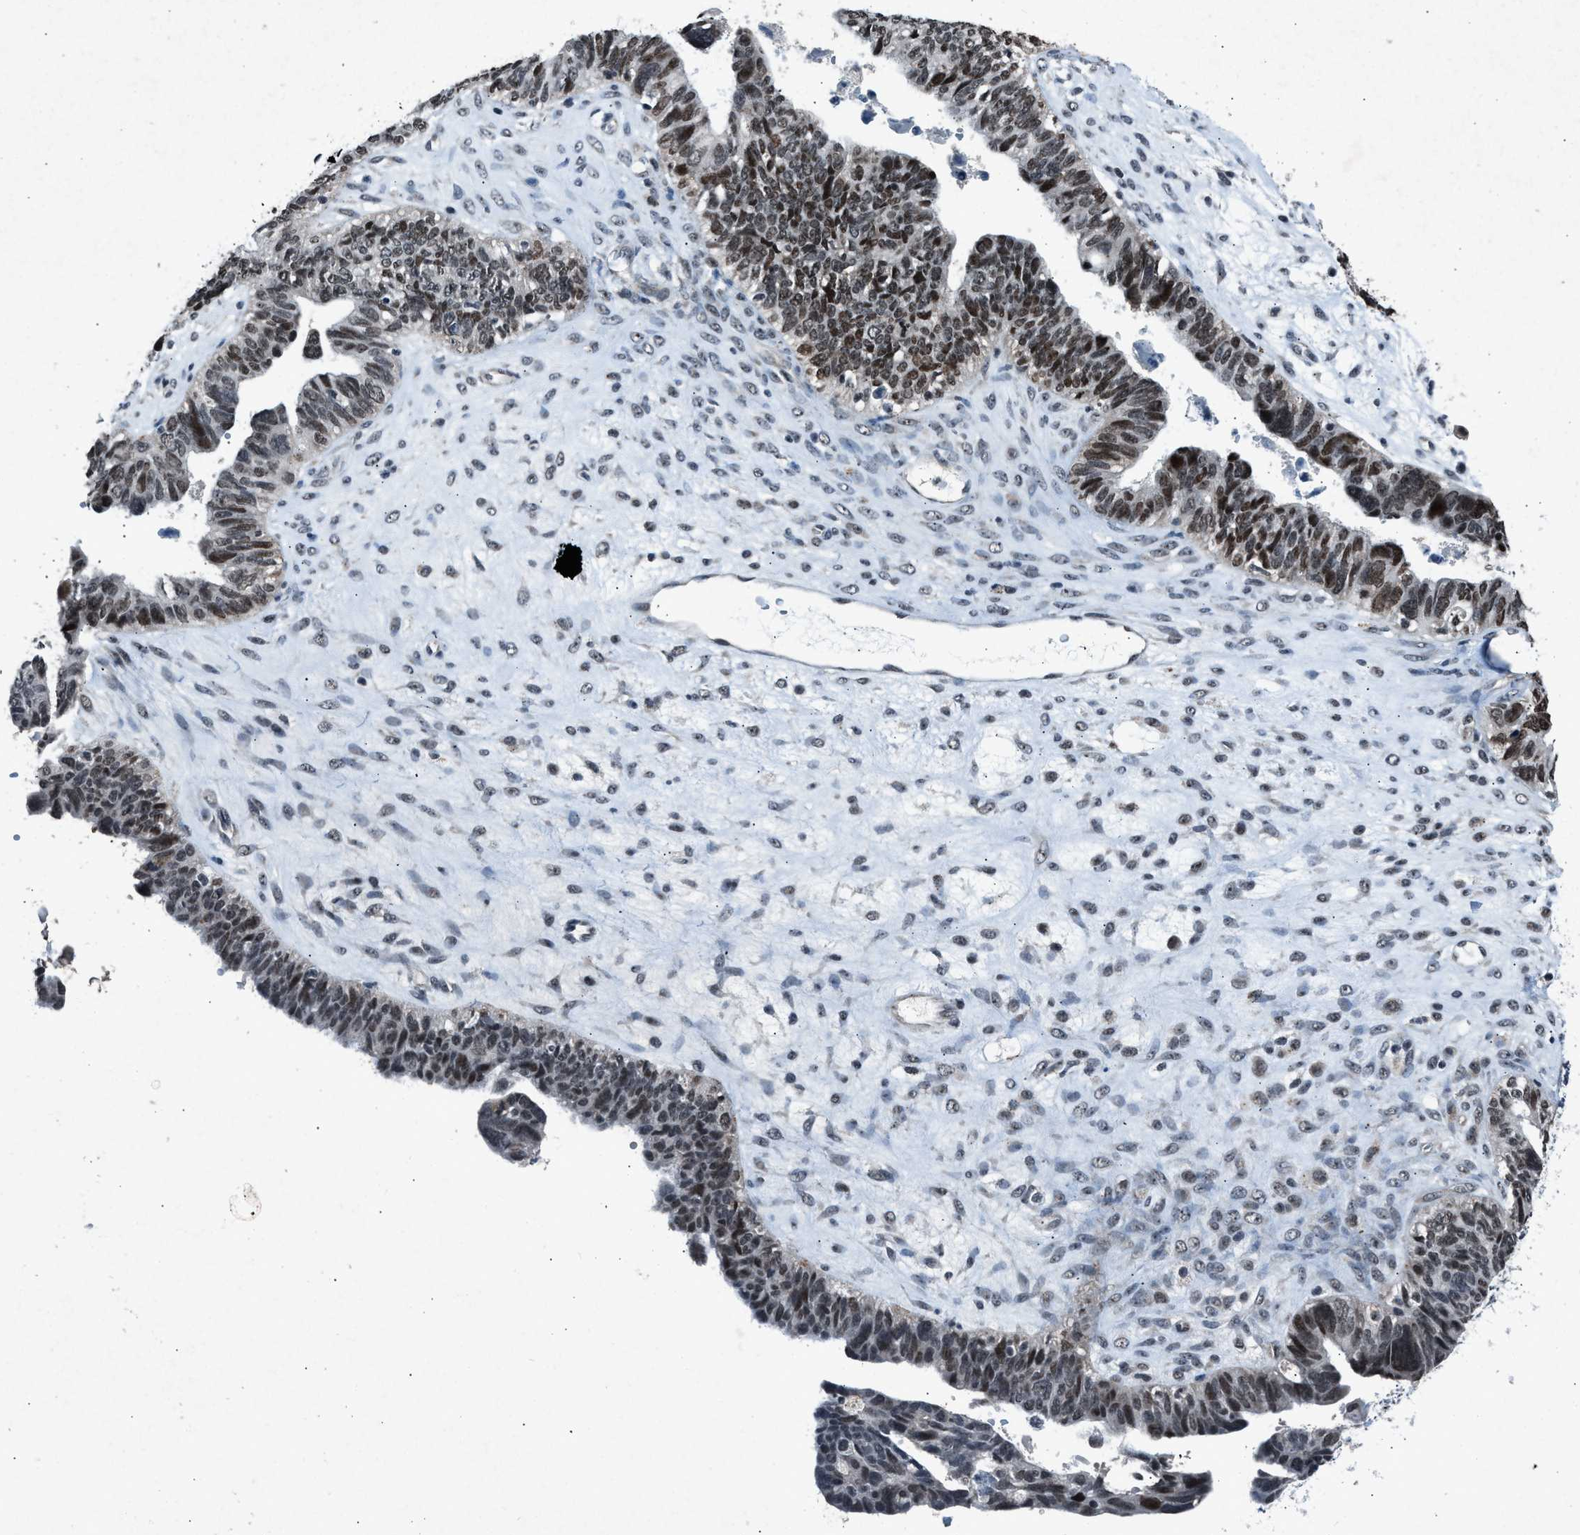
{"staining": {"intensity": "moderate", "quantity": ">75%", "location": "nuclear"}, "tissue": "ovarian cancer", "cell_type": "Tumor cells", "image_type": "cancer", "snomed": [{"axis": "morphology", "description": "Cystadenocarcinoma, serous, NOS"}, {"axis": "topography", "description": "Ovary"}], "caption": "Moderate nuclear protein staining is present in about >75% of tumor cells in serous cystadenocarcinoma (ovarian).", "gene": "ADCY1", "patient": {"sex": "female", "age": 79}}